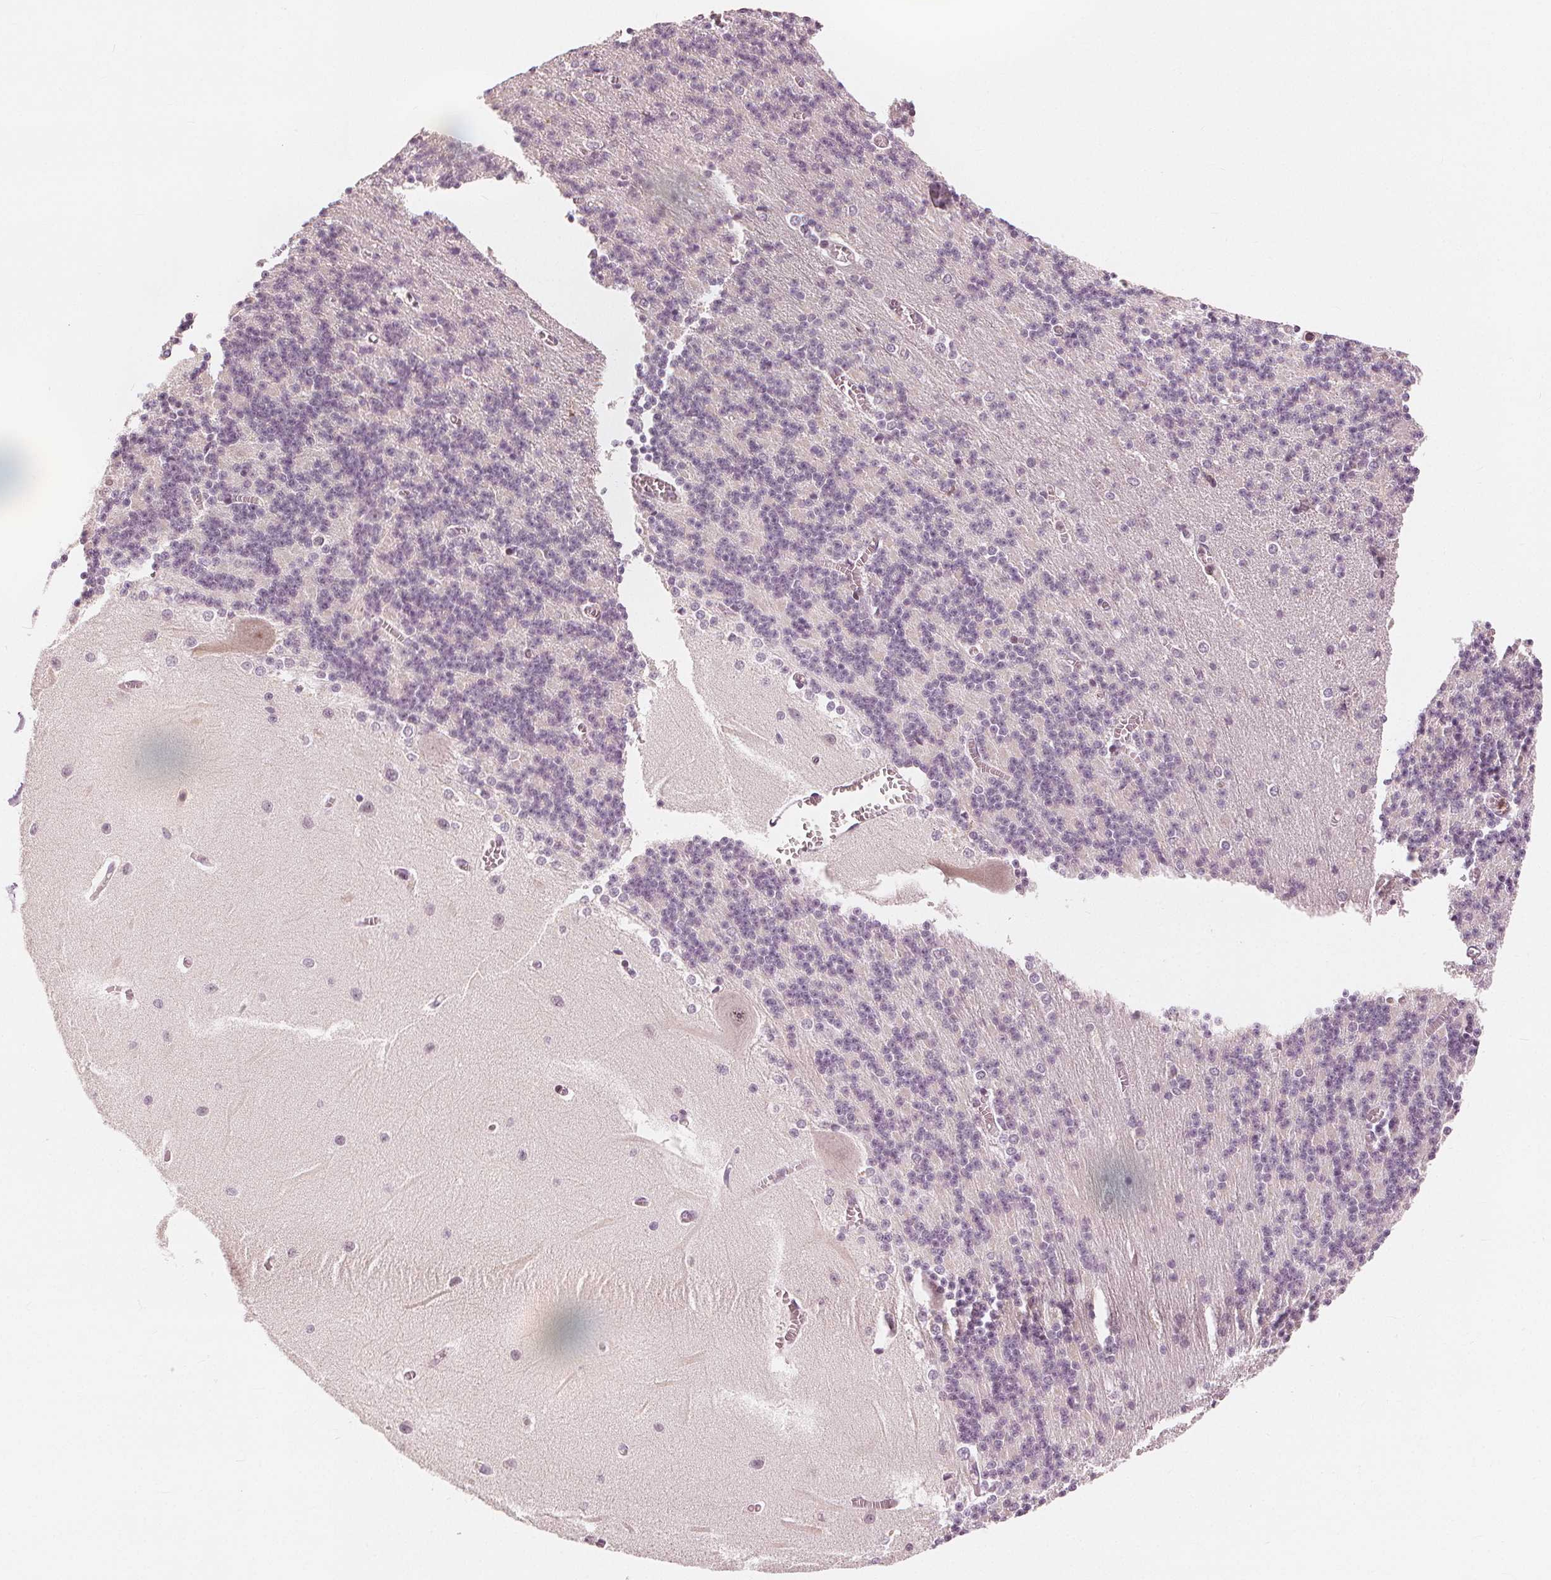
{"staining": {"intensity": "negative", "quantity": "none", "location": "none"}, "tissue": "cerebellum", "cell_type": "Cells in granular layer", "image_type": "normal", "snomed": [{"axis": "morphology", "description": "Normal tissue, NOS"}, {"axis": "topography", "description": "Cerebellum"}], "caption": "Immunohistochemistry image of unremarkable human cerebellum stained for a protein (brown), which reveals no positivity in cells in granular layer.", "gene": "SLC34A1", "patient": {"sex": "male", "age": 37}}